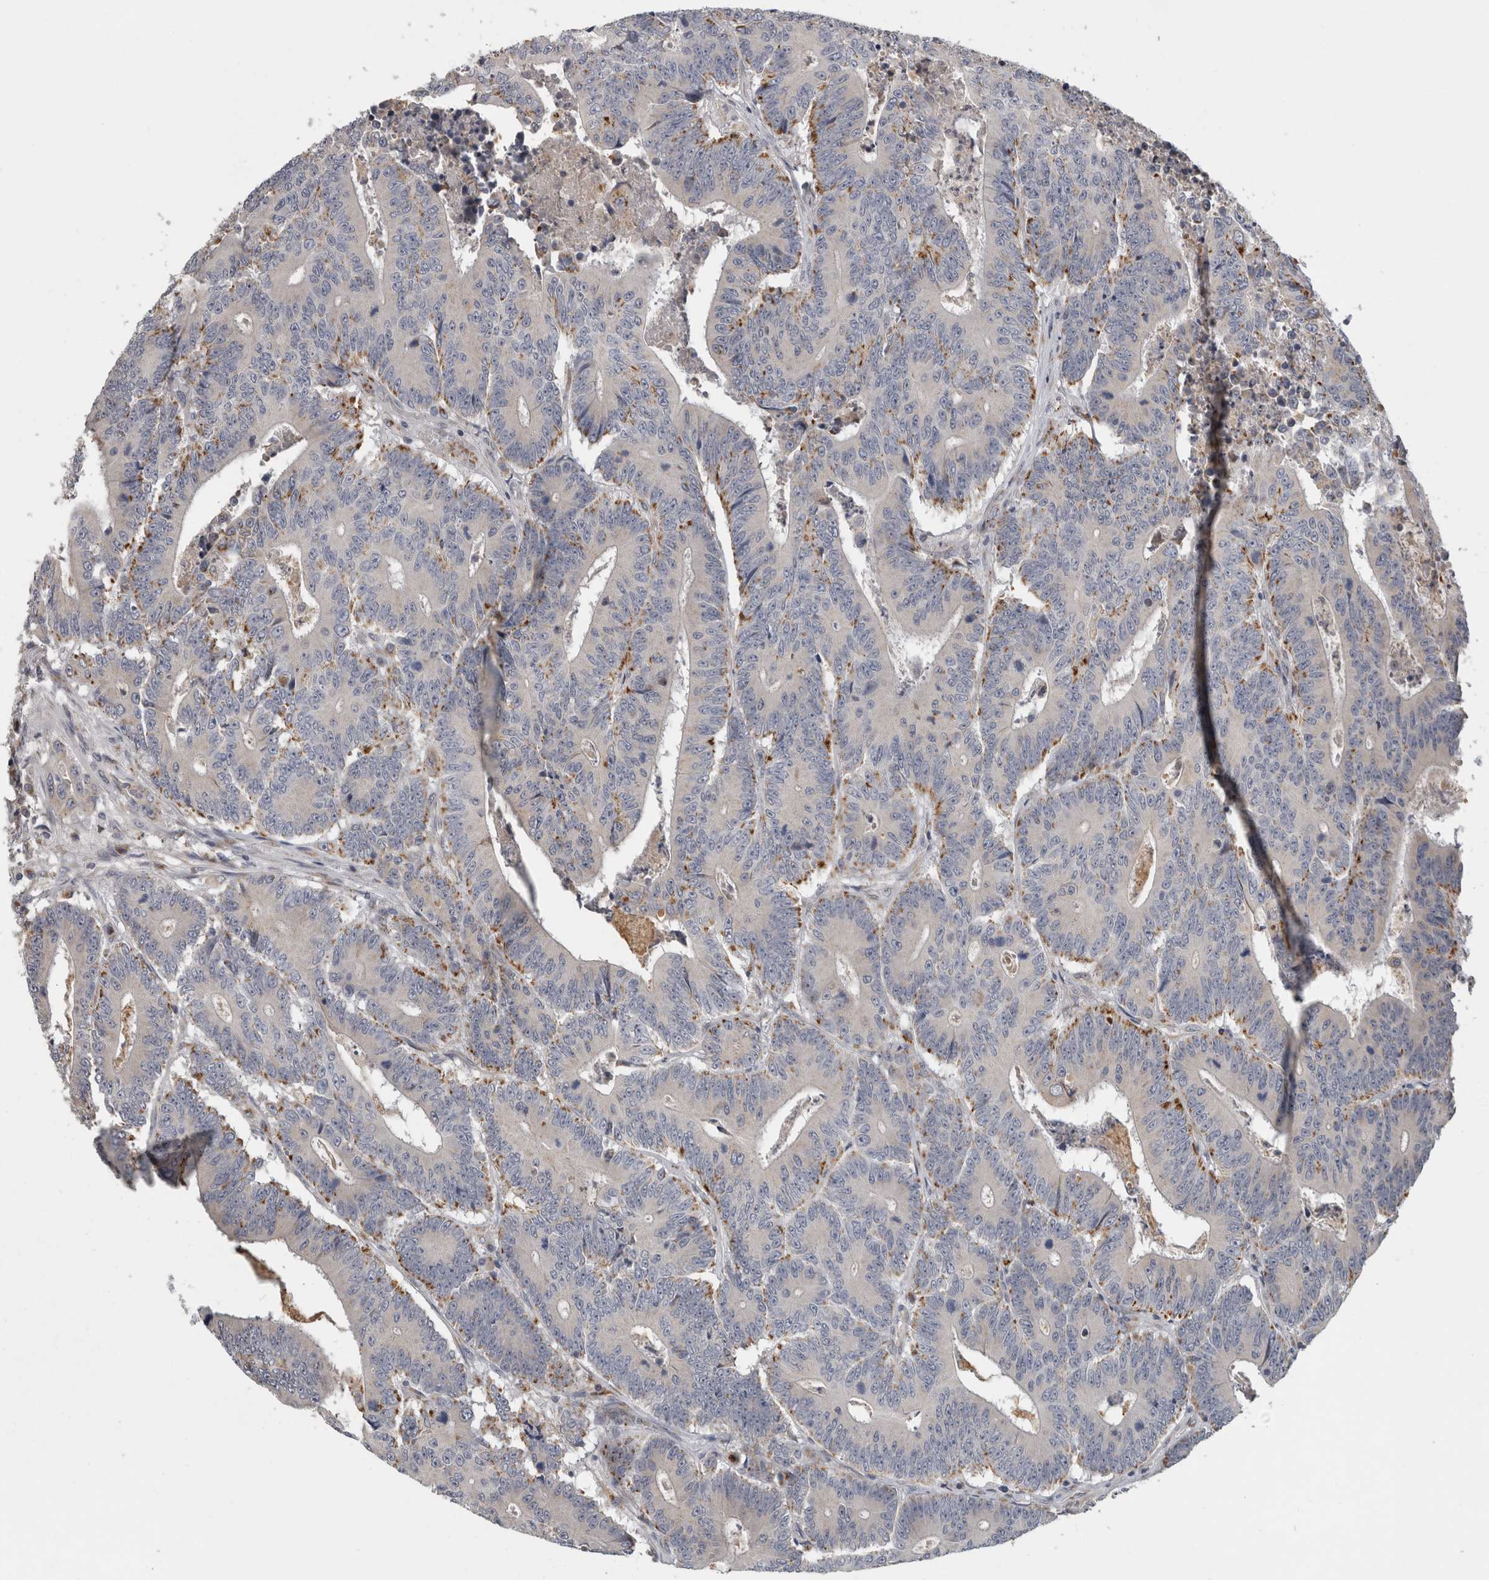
{"staining": {"intensity": "strong", "quantity": "<25%", "location": "cytoplasmic/membranous"}, "tissue": "colorectal cancer", "cell_type": "Tumor cells", "image_type": "cancer", "snomed": [{"axis": "morphology", "description": "Adenocarcinoma, NOS"}, {"axis": "topography", "description": "Colon"}], "caption": "High-magnification brightfield microscopy of colorectal adenocarcinoma stained with DAB (3,3'-diaminobenzidine) (brown) and counterstained with hematoxylin (blue). tumor cells exhibit strong cytoplasmic/membranous positivity is seen in approximately<25% of cells. The staining is performed using DAB brown chromogen to label protein expression. The nuclei are counter-stained blue using hematoxylin.", "gene": "MGAT1", "patient": {"sex": "male", "age": 83}}